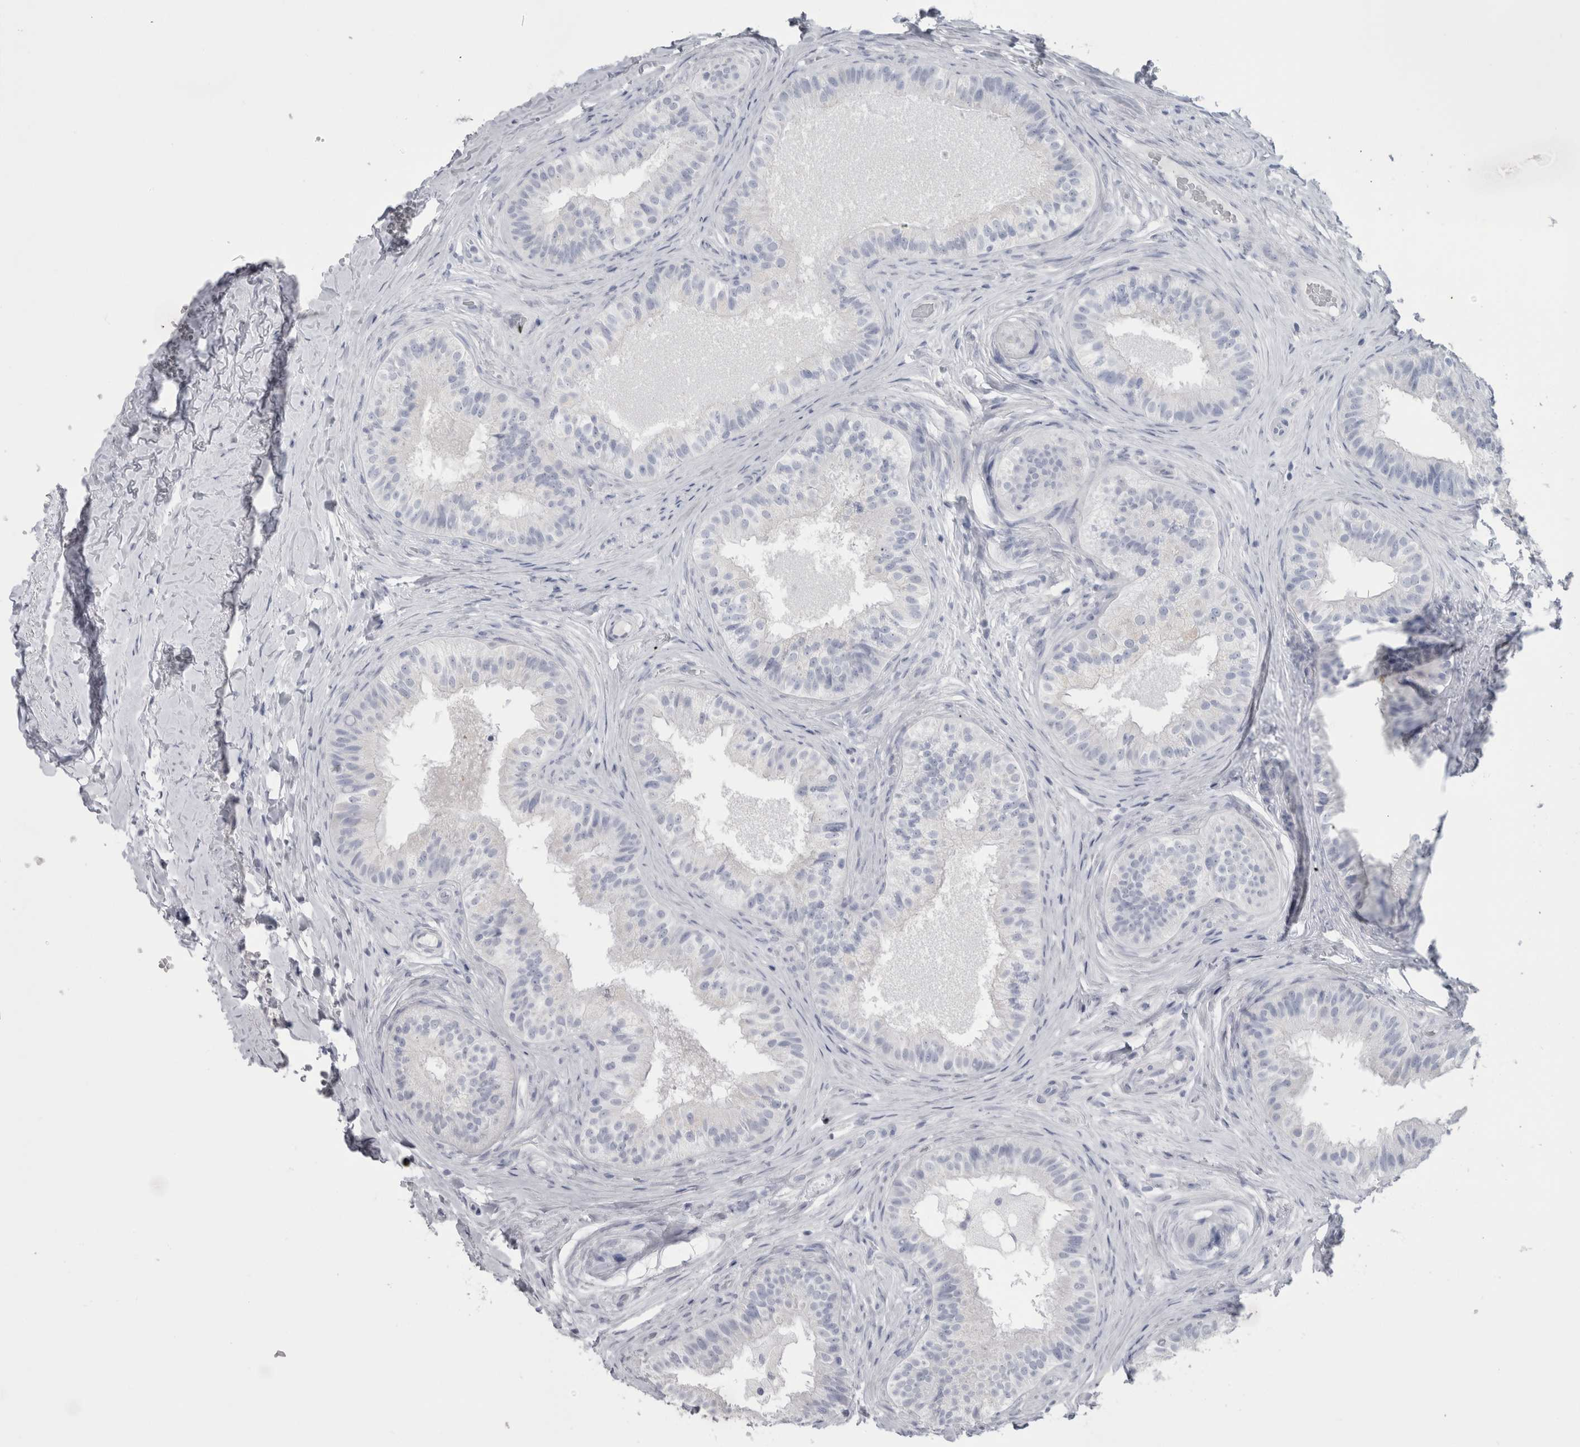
{"staining": {"intensity": "negative", "quantity": "none", "location": "none"}, "tissue": "epididymis", "cell_type": "Glandular cells", "image_type": "normal", "snomed": [{"axis": "morphology", "description": "Normal tissue, NOS"}, {"axis": "topography", "description": "Epididymis"}], "caption": "Micrograph shows no protein staining in glandular cells of benign epididymis.", "gene": "PTH", "patient": {"sex": "male", "age": 49}}